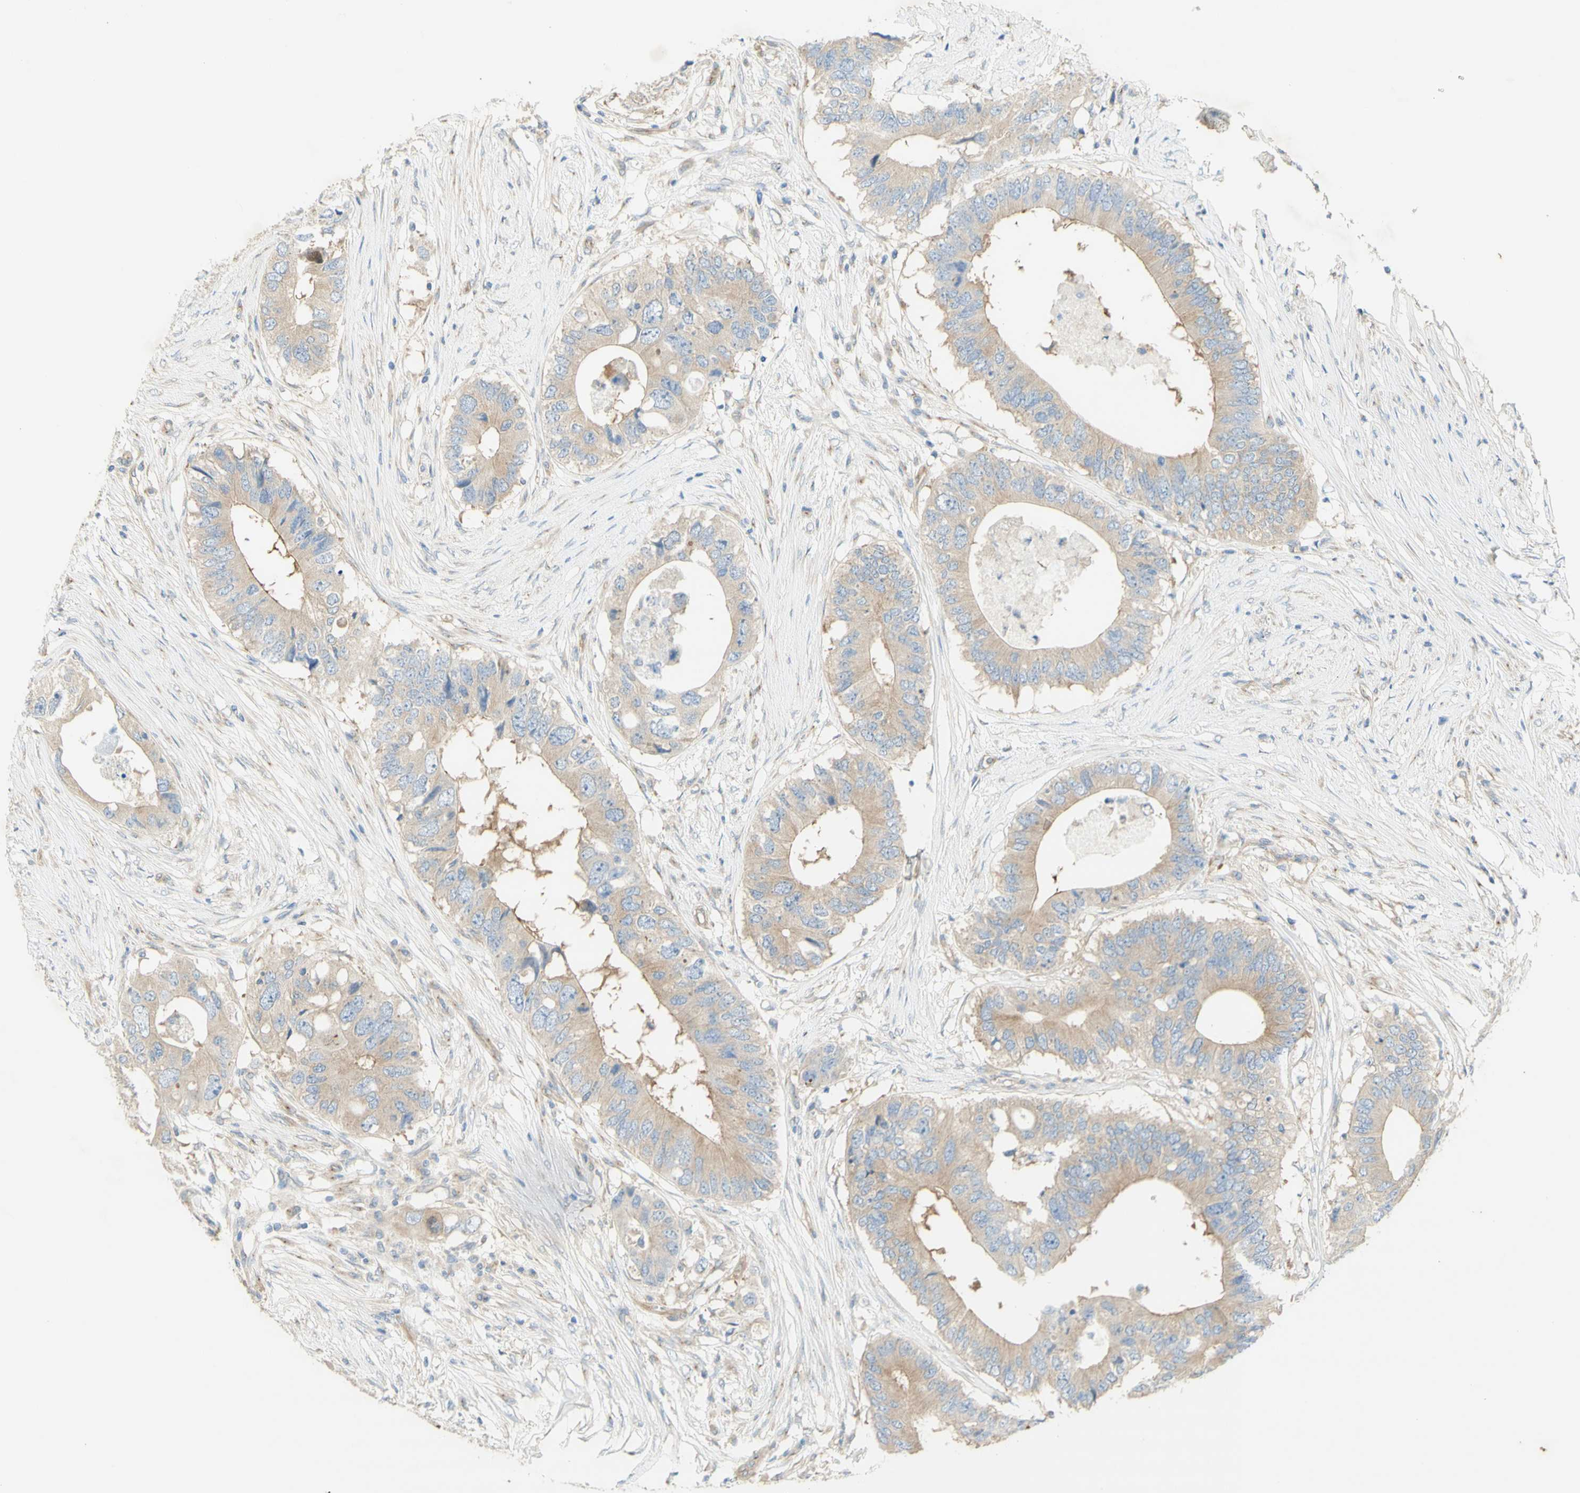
{"staining": {"intensity": "weak", "quantity": ">75%", "location": "cytoplasmic/membranous"}, "tissue": "colorectal cancer", "cell_type": "Tumor cells", "image_type": "cancer", "snomed": [{"axis": "morphology", "description": "Adenocarcinoma, NOS"}, {"axis": "topography", "description": "Colon"}], "caption": "Protein positivity by immunohistochemistry (IHC) shows weak cytoplasmic/membranous expression in about >75% of tumor cells in colorectal cancer.", "gene": "DYNC1H1", "patient": {"sex": "male", "age": 71}}